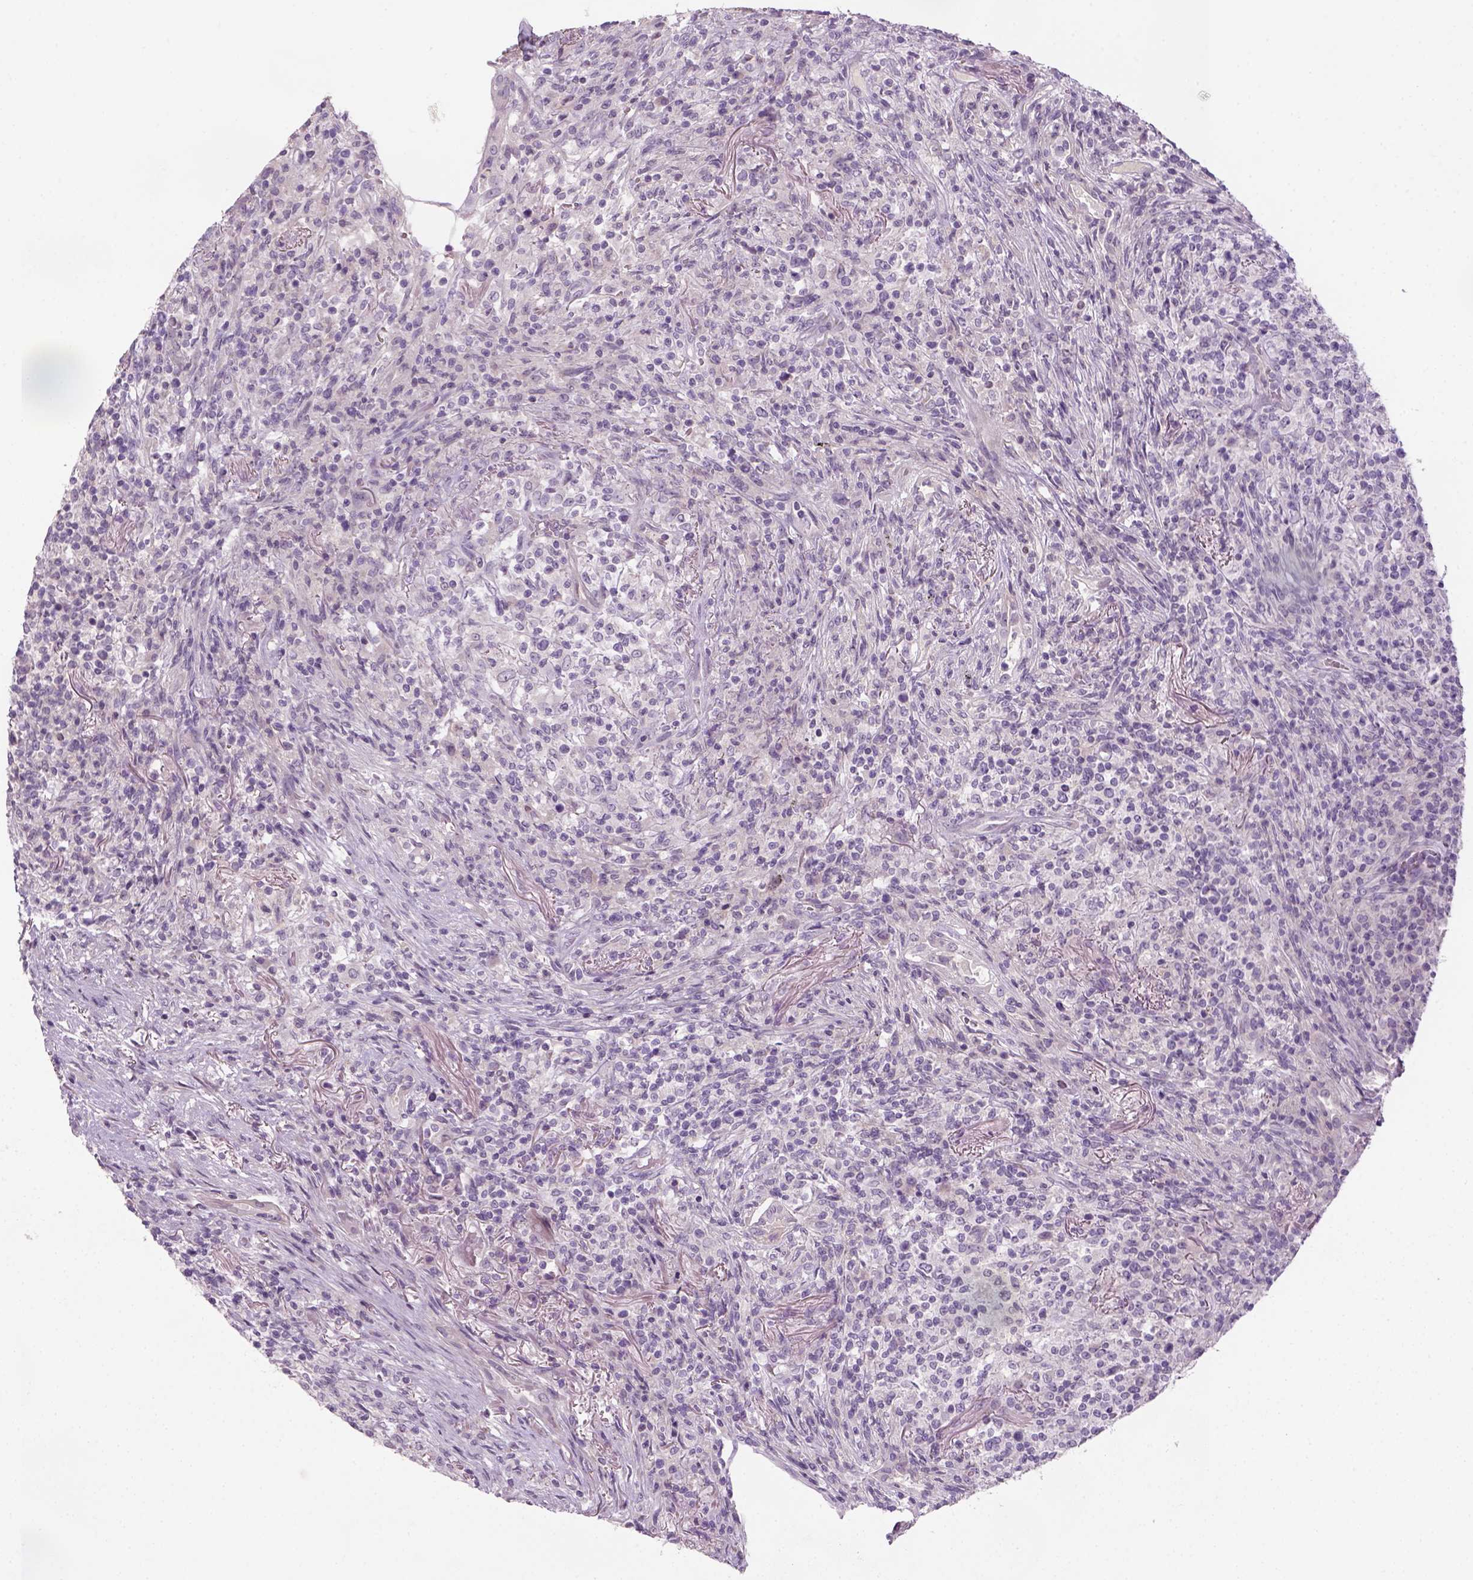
{"staining": {"intensity": "negative", "quantity": "none", "location": "none"}, "tissue": "lymphoma", "cell_type": "Tumor cells", "image_type": "cancer", "snomed": [{"axis": "morphology", "description": "Malignant lymphoma, non-Hodgkin's type, High grade"}, {"axis": "topography", "description": "Lung"}], "caption": "An immunohistochemistry (IHC) micrograph of high-grade malignant lymphoma, non-Hodgkin's type is shown. There is no staining in tumor cells of high-grade malignant lymphoma, non-Hodgkin's type.", "gene": "GFI1B", "patient": {"sex": "male", "age": 79}}